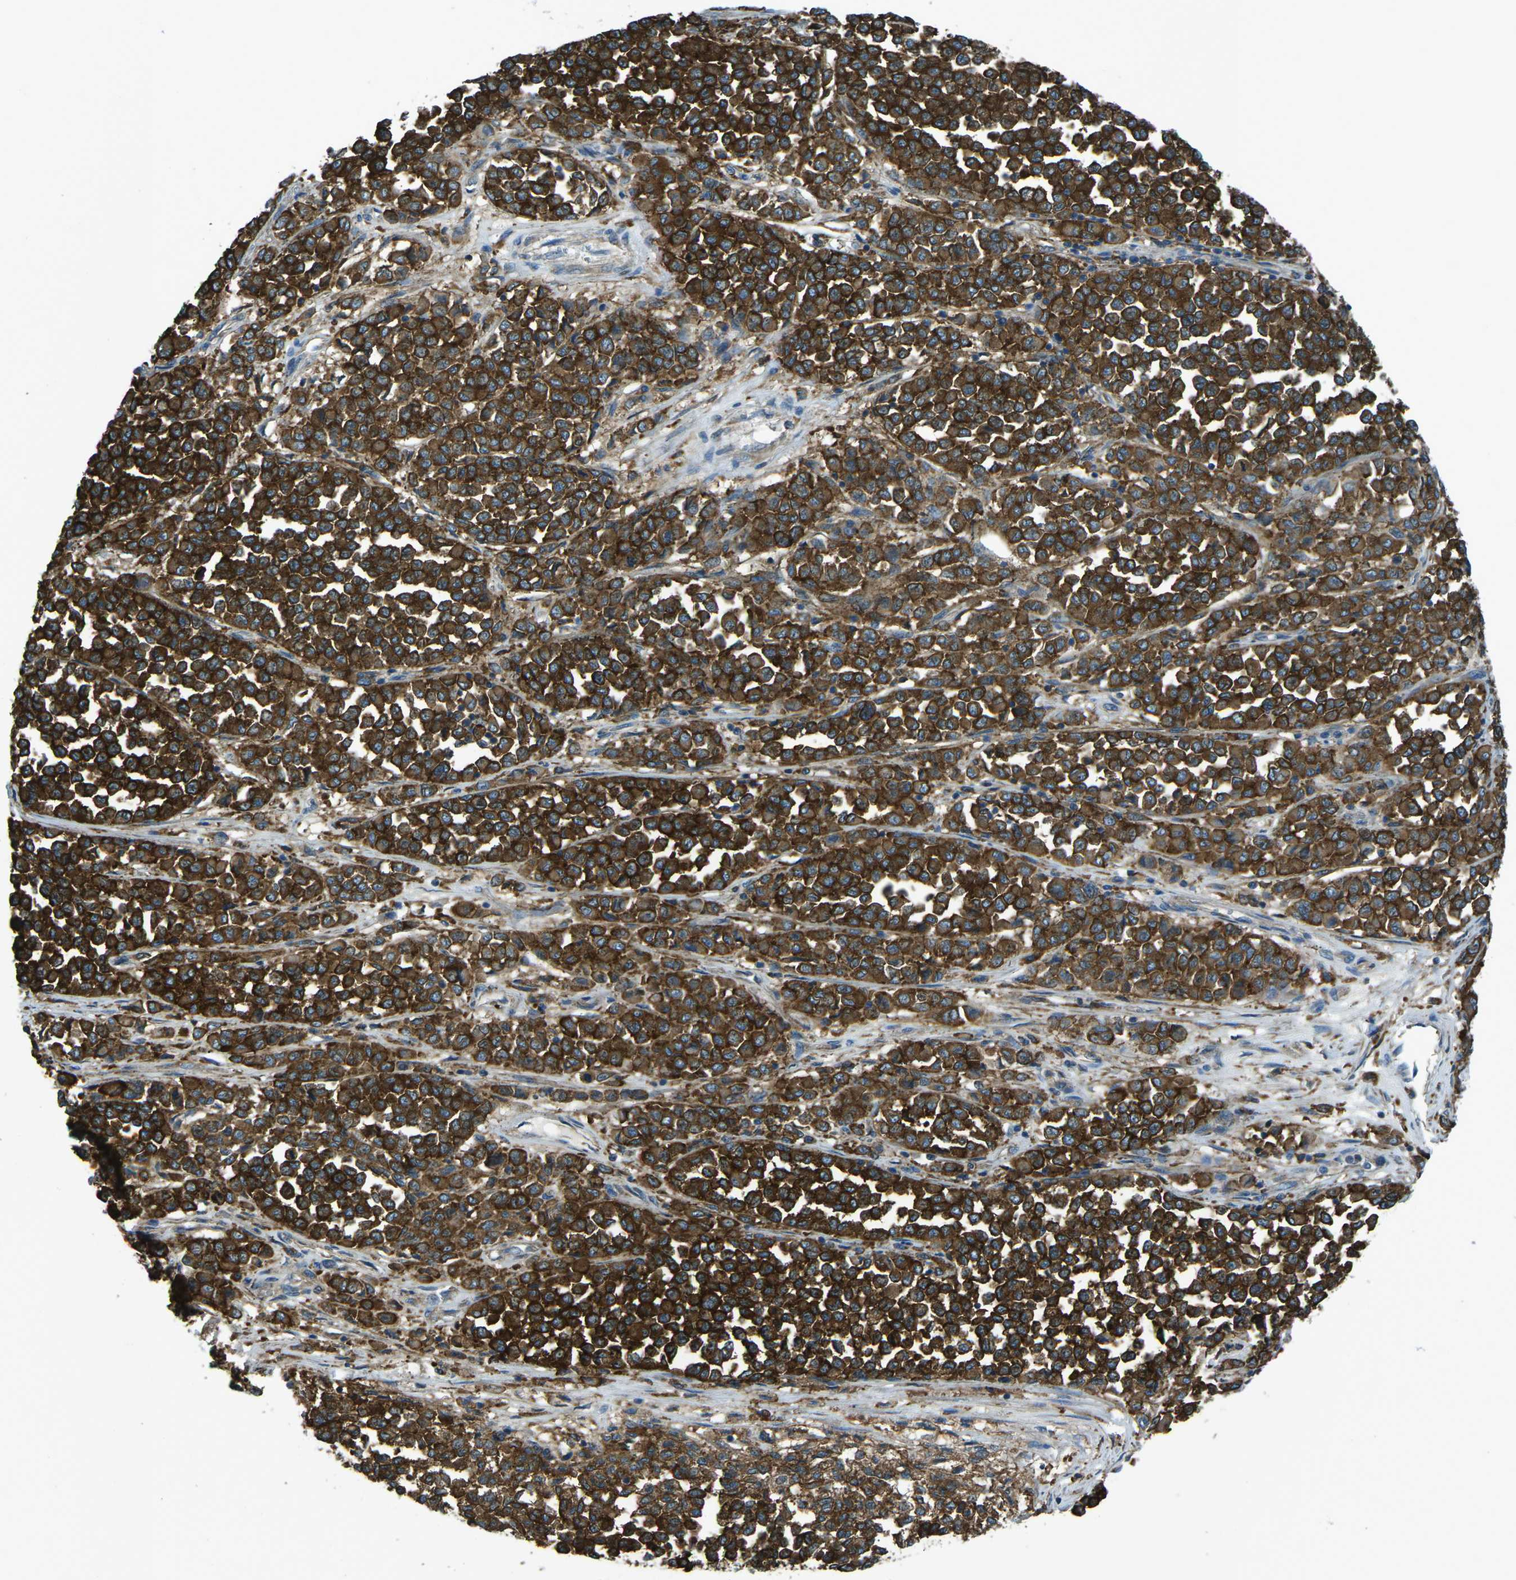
{"staining": {"intensity": "strong", "quantity": ">75%", "location": "cytoplasmic/membranous"}, "tissue": "melanoma", "cell_type": "Tumor cells", "image_type": "cancer", "snomed": [{"axis": "morphology", "description": "Malignant melanoma, Metastatic site"}, {"axis": "topography", "description": "Pancreas"}], "caption": "The photomicrograph exhibits staining of malignant melanoma (metastatic site), revealing strong cytoplasmic/membranous protein expression (brown color) within tumor cells.", "gene": "CDK17", "patient": {"sex": "female", "age": 30}}